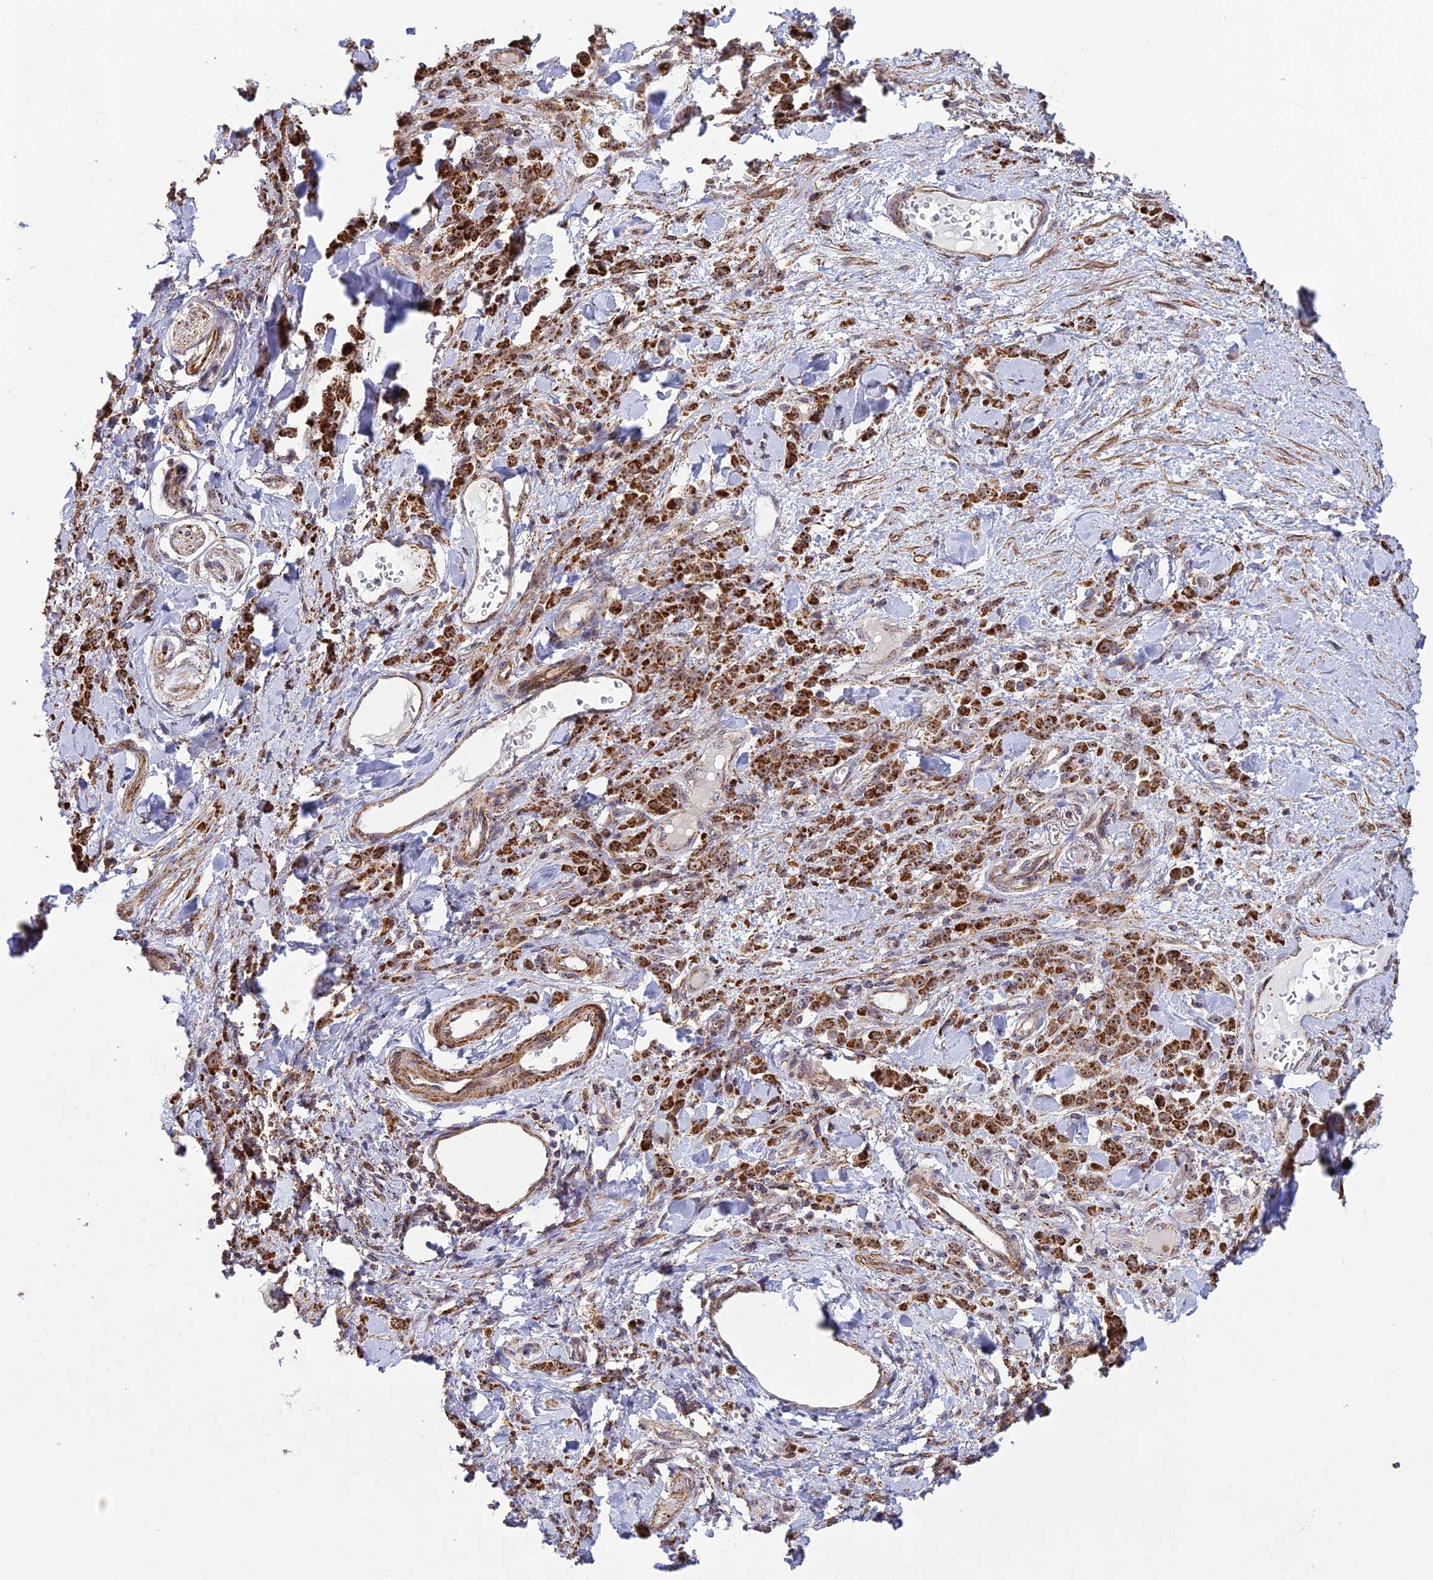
{"staining": {"intensity": "strong", "quantity": ">75%", "location": "cytoplasmic/membranous,nuclear"}, "tissue": "stomach cancer", "cell_type": "Tumor cells", "image_type": "cancer", "snomed": [{"axis": "morphology", "description": "Normal tissue, NOS"}, {"axis": "morphology", "description": "Adenocarcinoma, NOS"}, {"axis": "topography", "description": "Stomach"}], "caption": "Protein staining of stomach cancer tissue reveals strong cytoplasmic/membranous and nuclear expression in about >75% of tumor cells.", "gene": "POLR1G", "patient": {"sex": "male", "age": 82}}